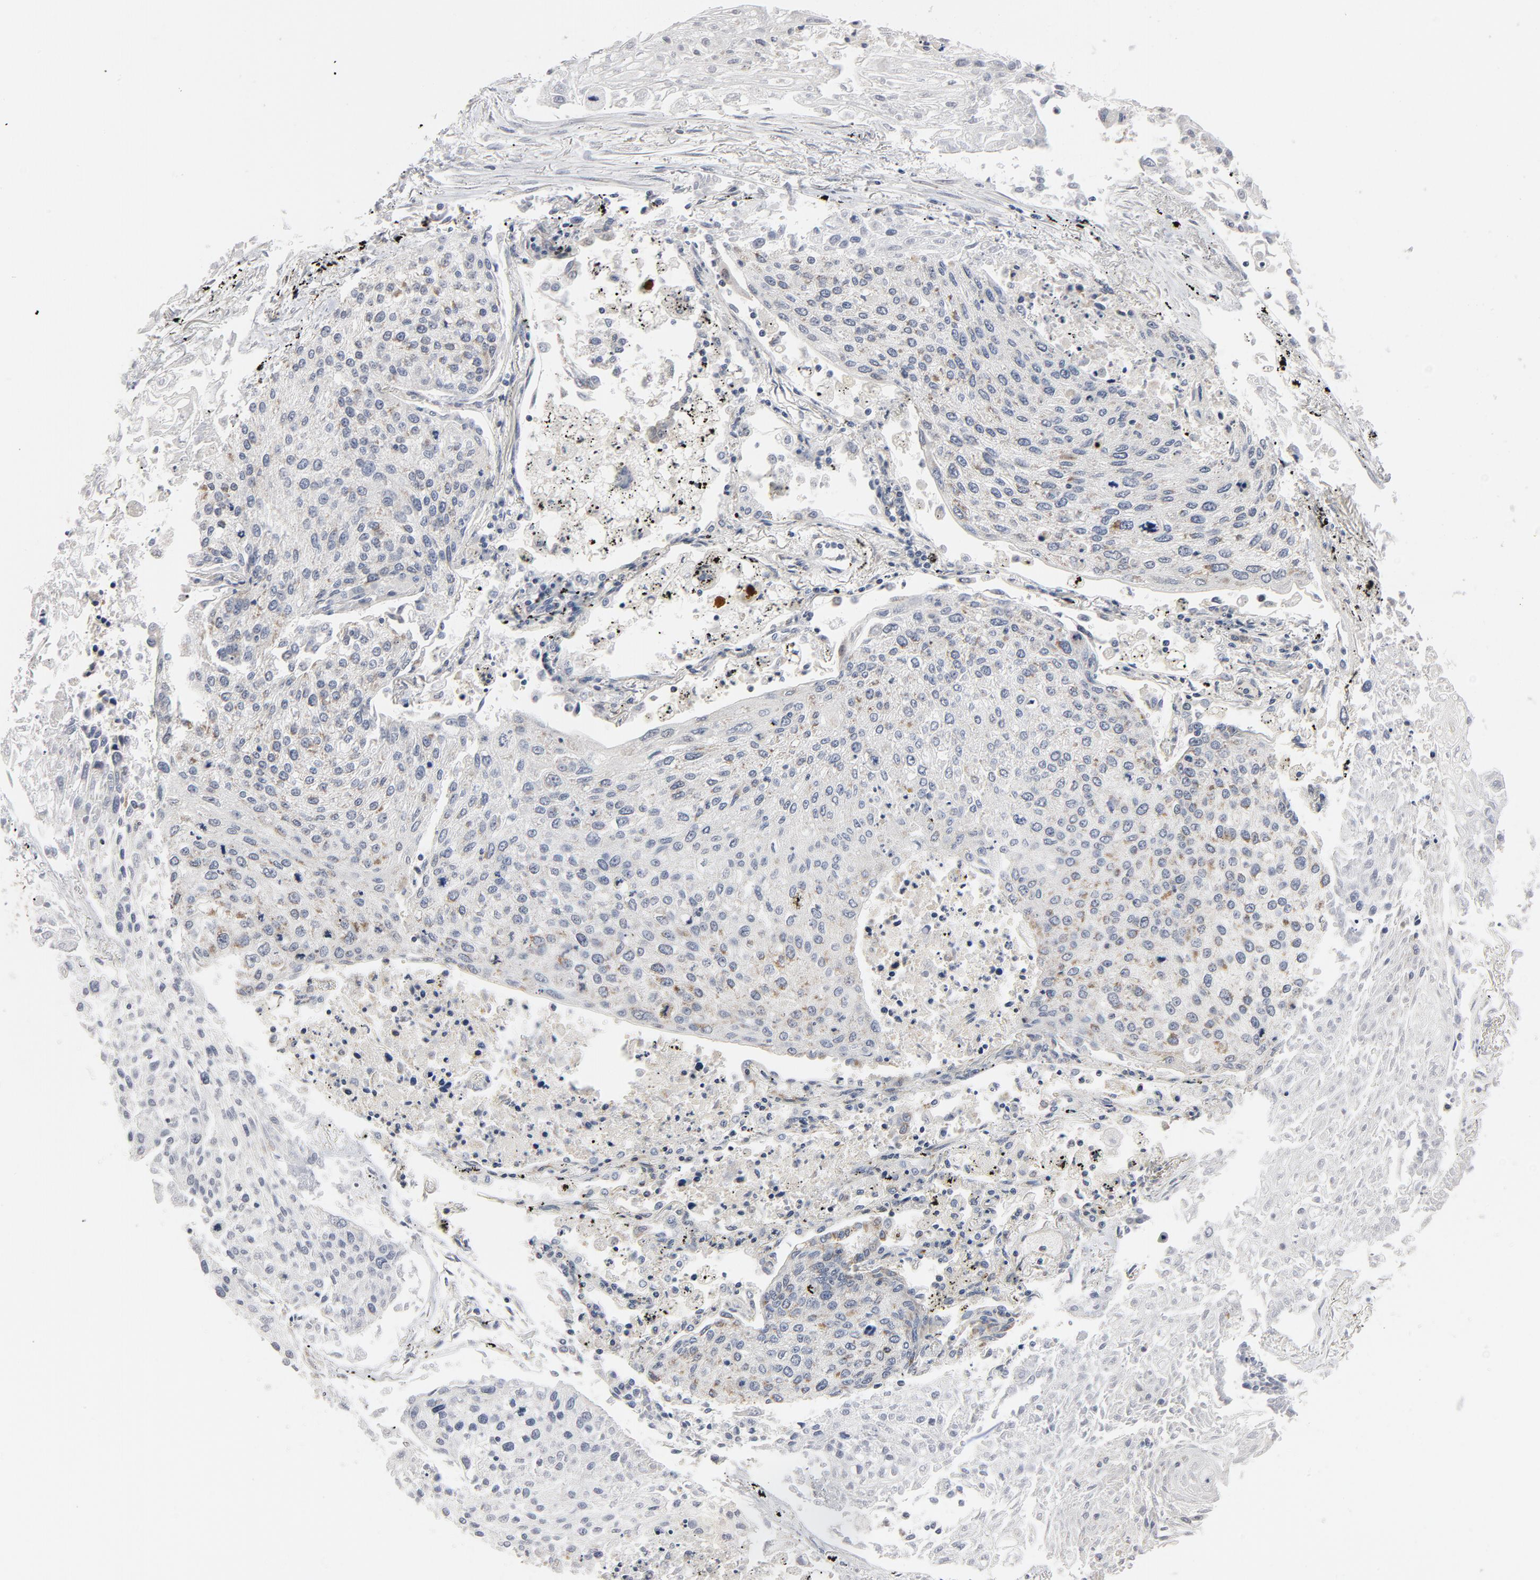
{"staining": {"intensity": "negative", "quantity": "none", "location": "none"}, "tissue": "lung cancer", "cell_type": "Tumor cells", "image_type": "cancer", "snomed": [{"axis": "morphology", "description": "Squamous cell carcinoma, NOS"}, {"axis": "topography", "description": "Lung"}], "caption": "Tumor cells are negative for brown protein staining in lung squamous cell carcinoma. Brightfield microscopy of IHC stained with DAB (brown) and hematoxylin (blue), captured at high magnification.", "gene": "GNG2", "patient": {"sex": "male", "age": 75}}